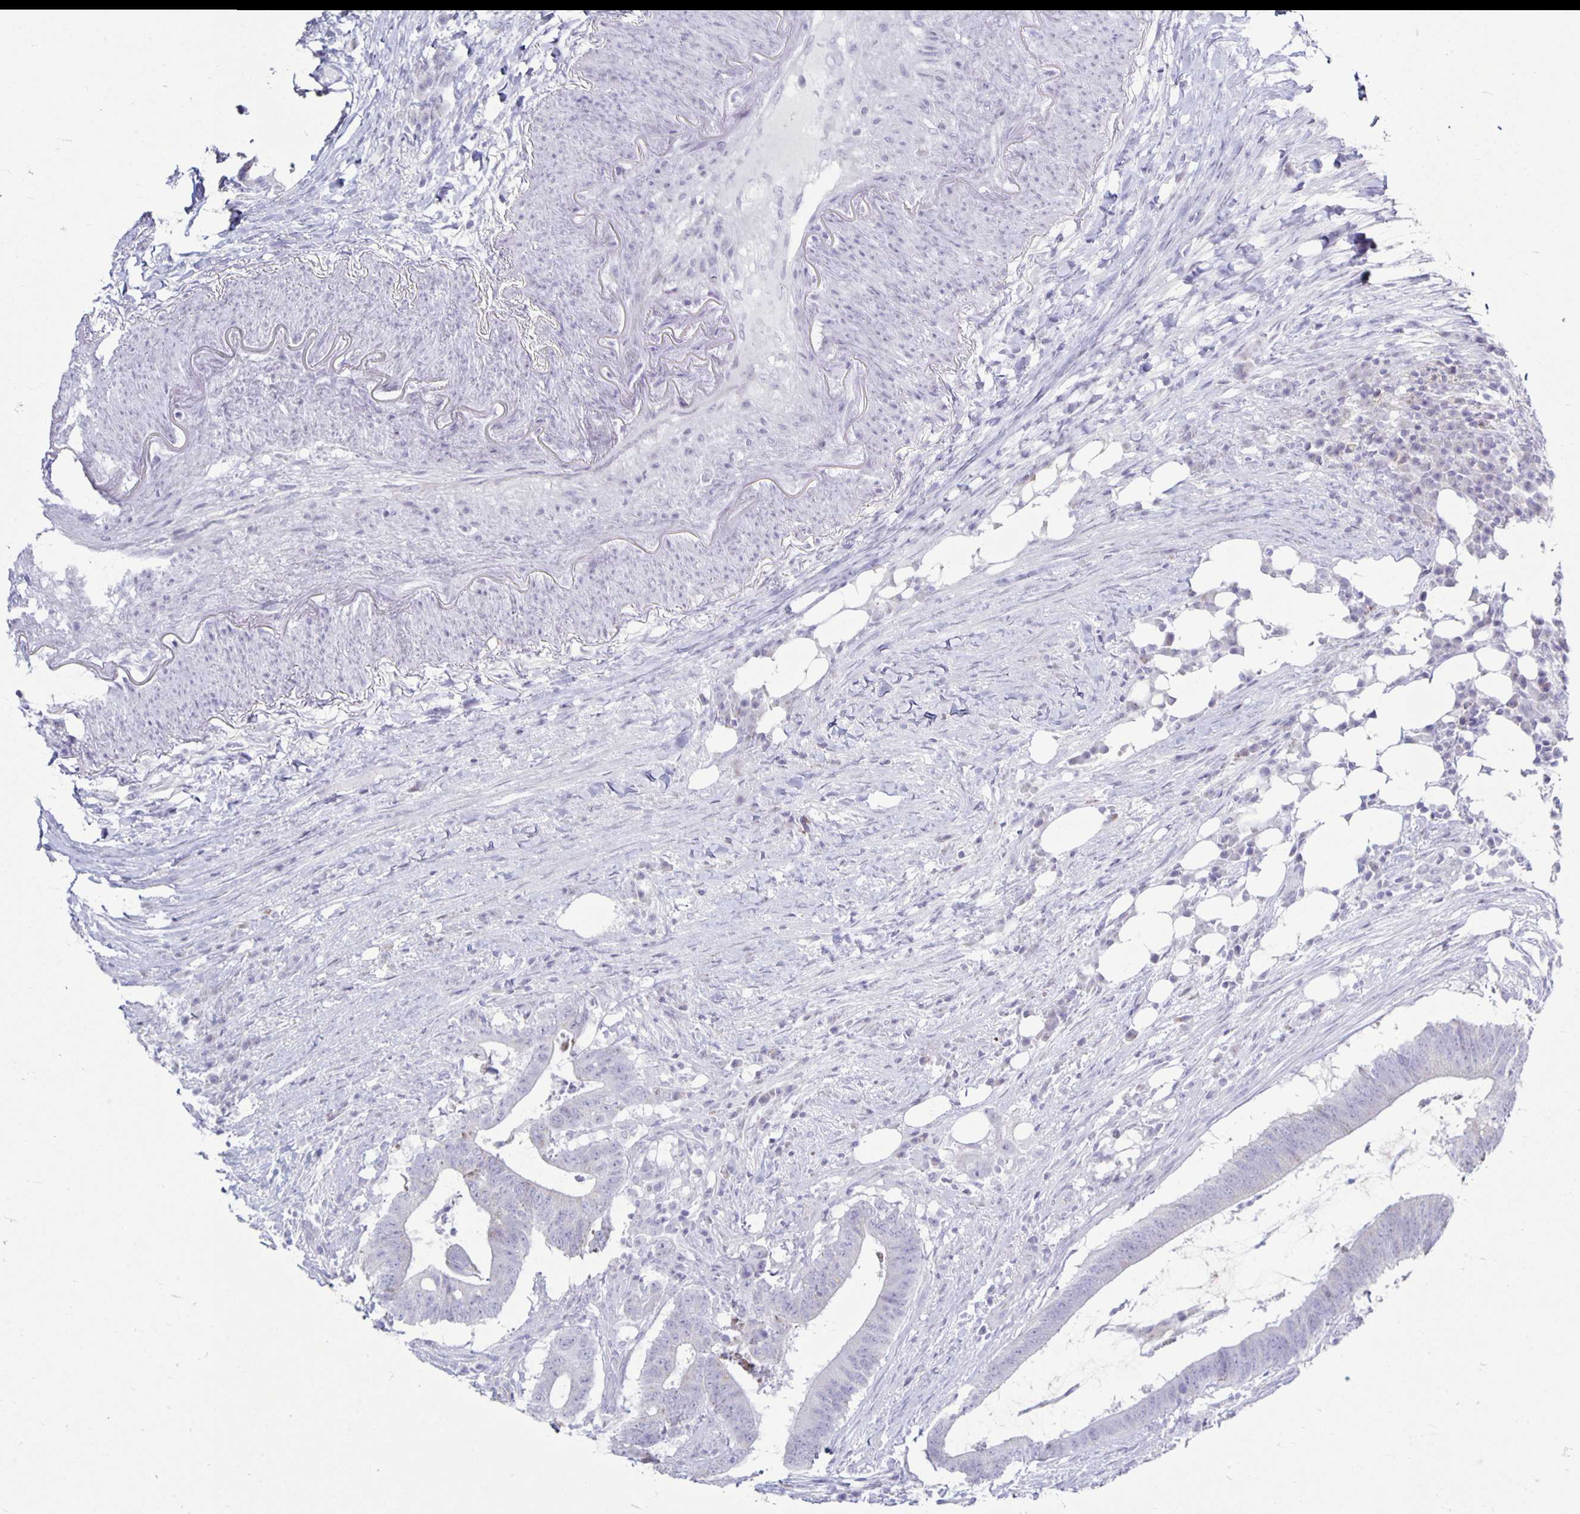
{"staining": {"intensity": "negative", "quantity": "none", "location": "none"}, "tissue": "colorectal cancer", "cell_type": "Tumor cells", "image_type": "cancer", "snomed": [{"axis": "morphology", "description": "Adenocarcinoma, NOS"}, {"axis": "topography", "description": "Colon"}], "caption": "This is an immunohistochemistry (IHC) histopathology image of colorectal cancer (adenocarcinoma). There is no positivity in tumor cells.", "gene": "CT45A5", "patient": {"sex": "female", "age": 43}}